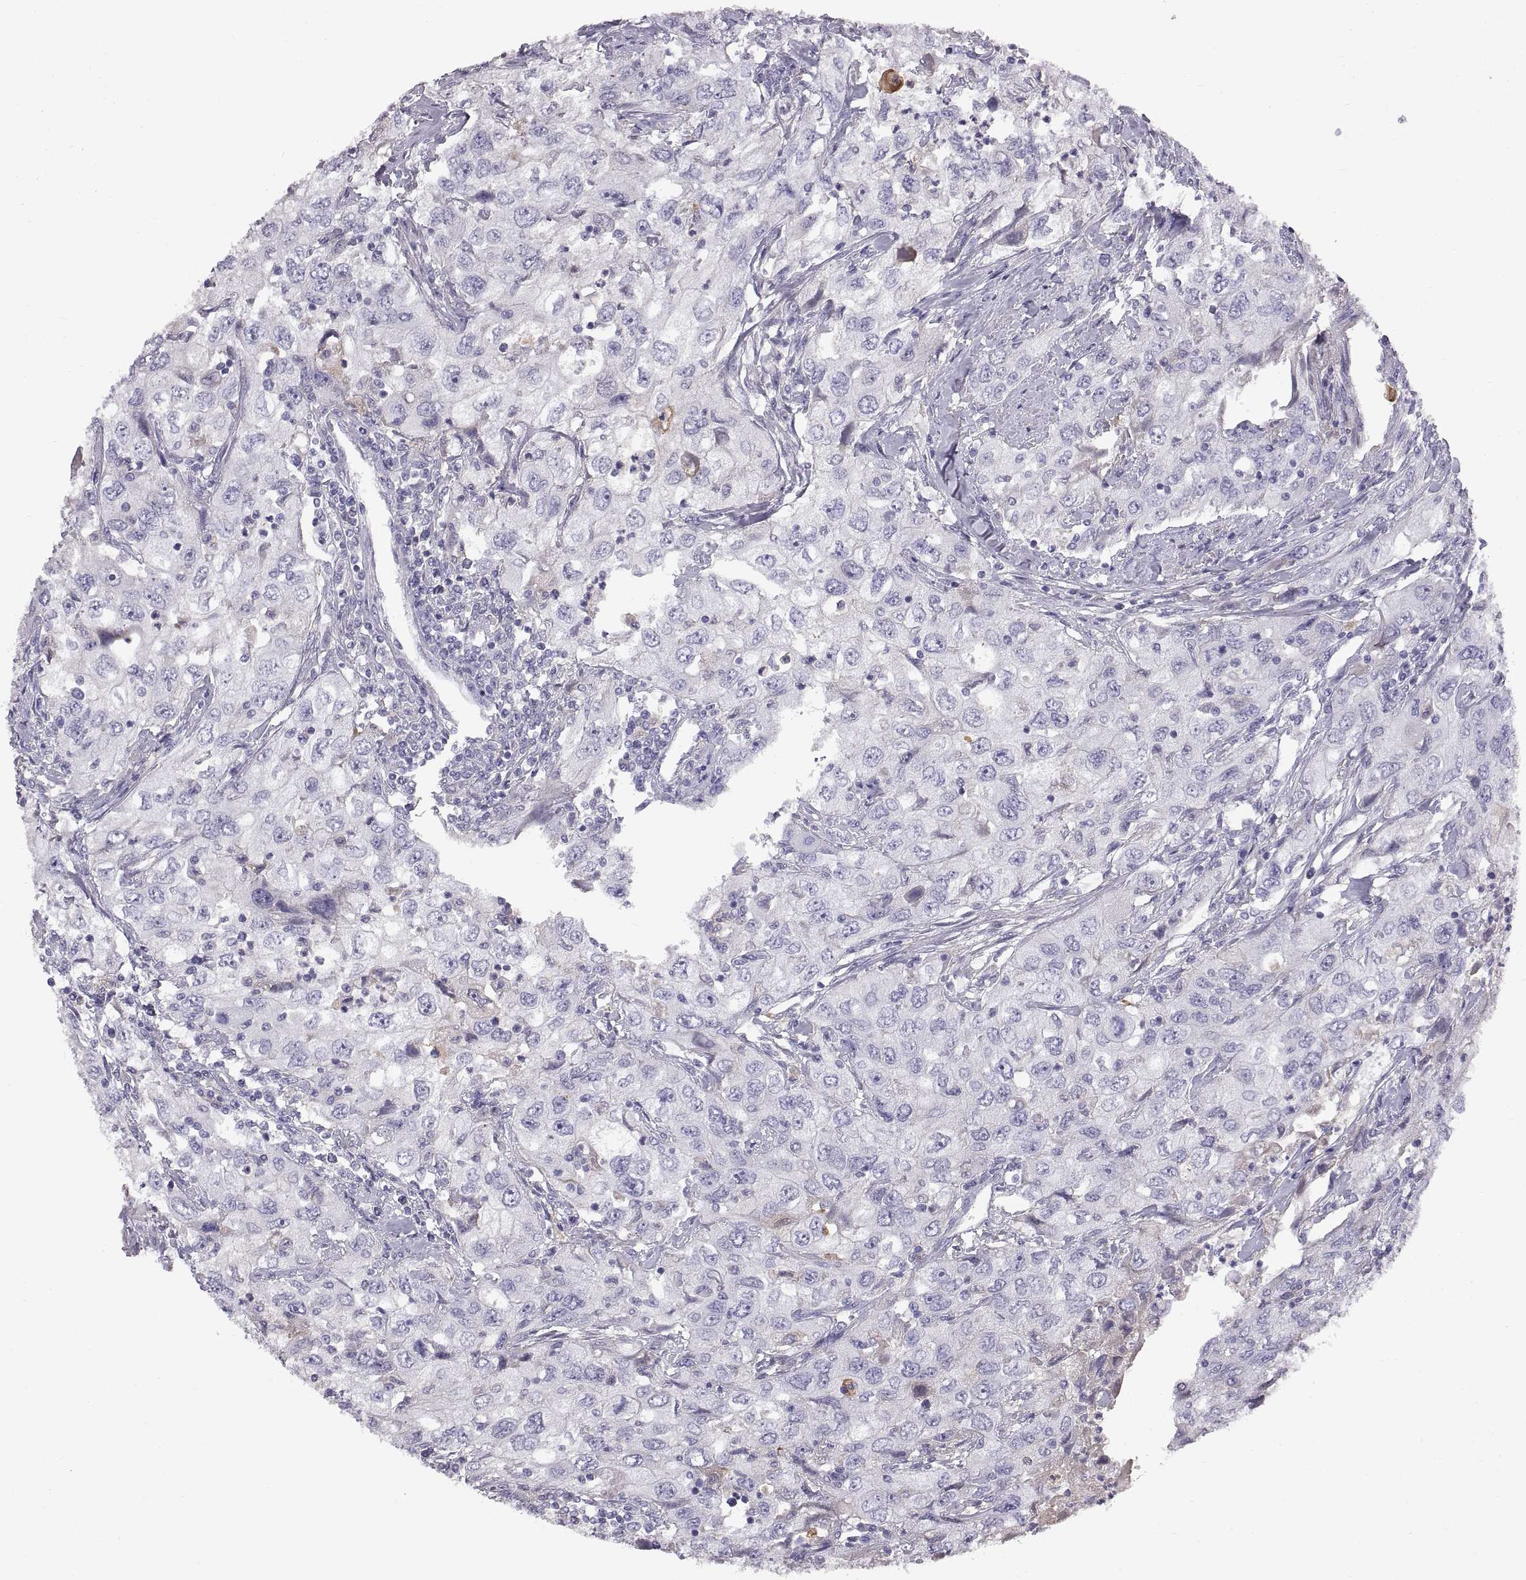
{"staining": {"intensity": "negative", "quantity": "none", "location": "none"}, "tissue": "urothelial cancer", "cell_type": "Tumor cells", "image_type": "cancer", "snomed": [{"axis": "morphology", "description": "Urothelial carcinoma, High grade"}, {"axis": "topography", "description": "Urinary bladder"}], "caption": "Tumor cells show no significant expression in high-grade urothelial carcinoma. Nuclei are stained in blue.", "gene": "ADAM32", "patient": {"sex": "male", "age": 76}}